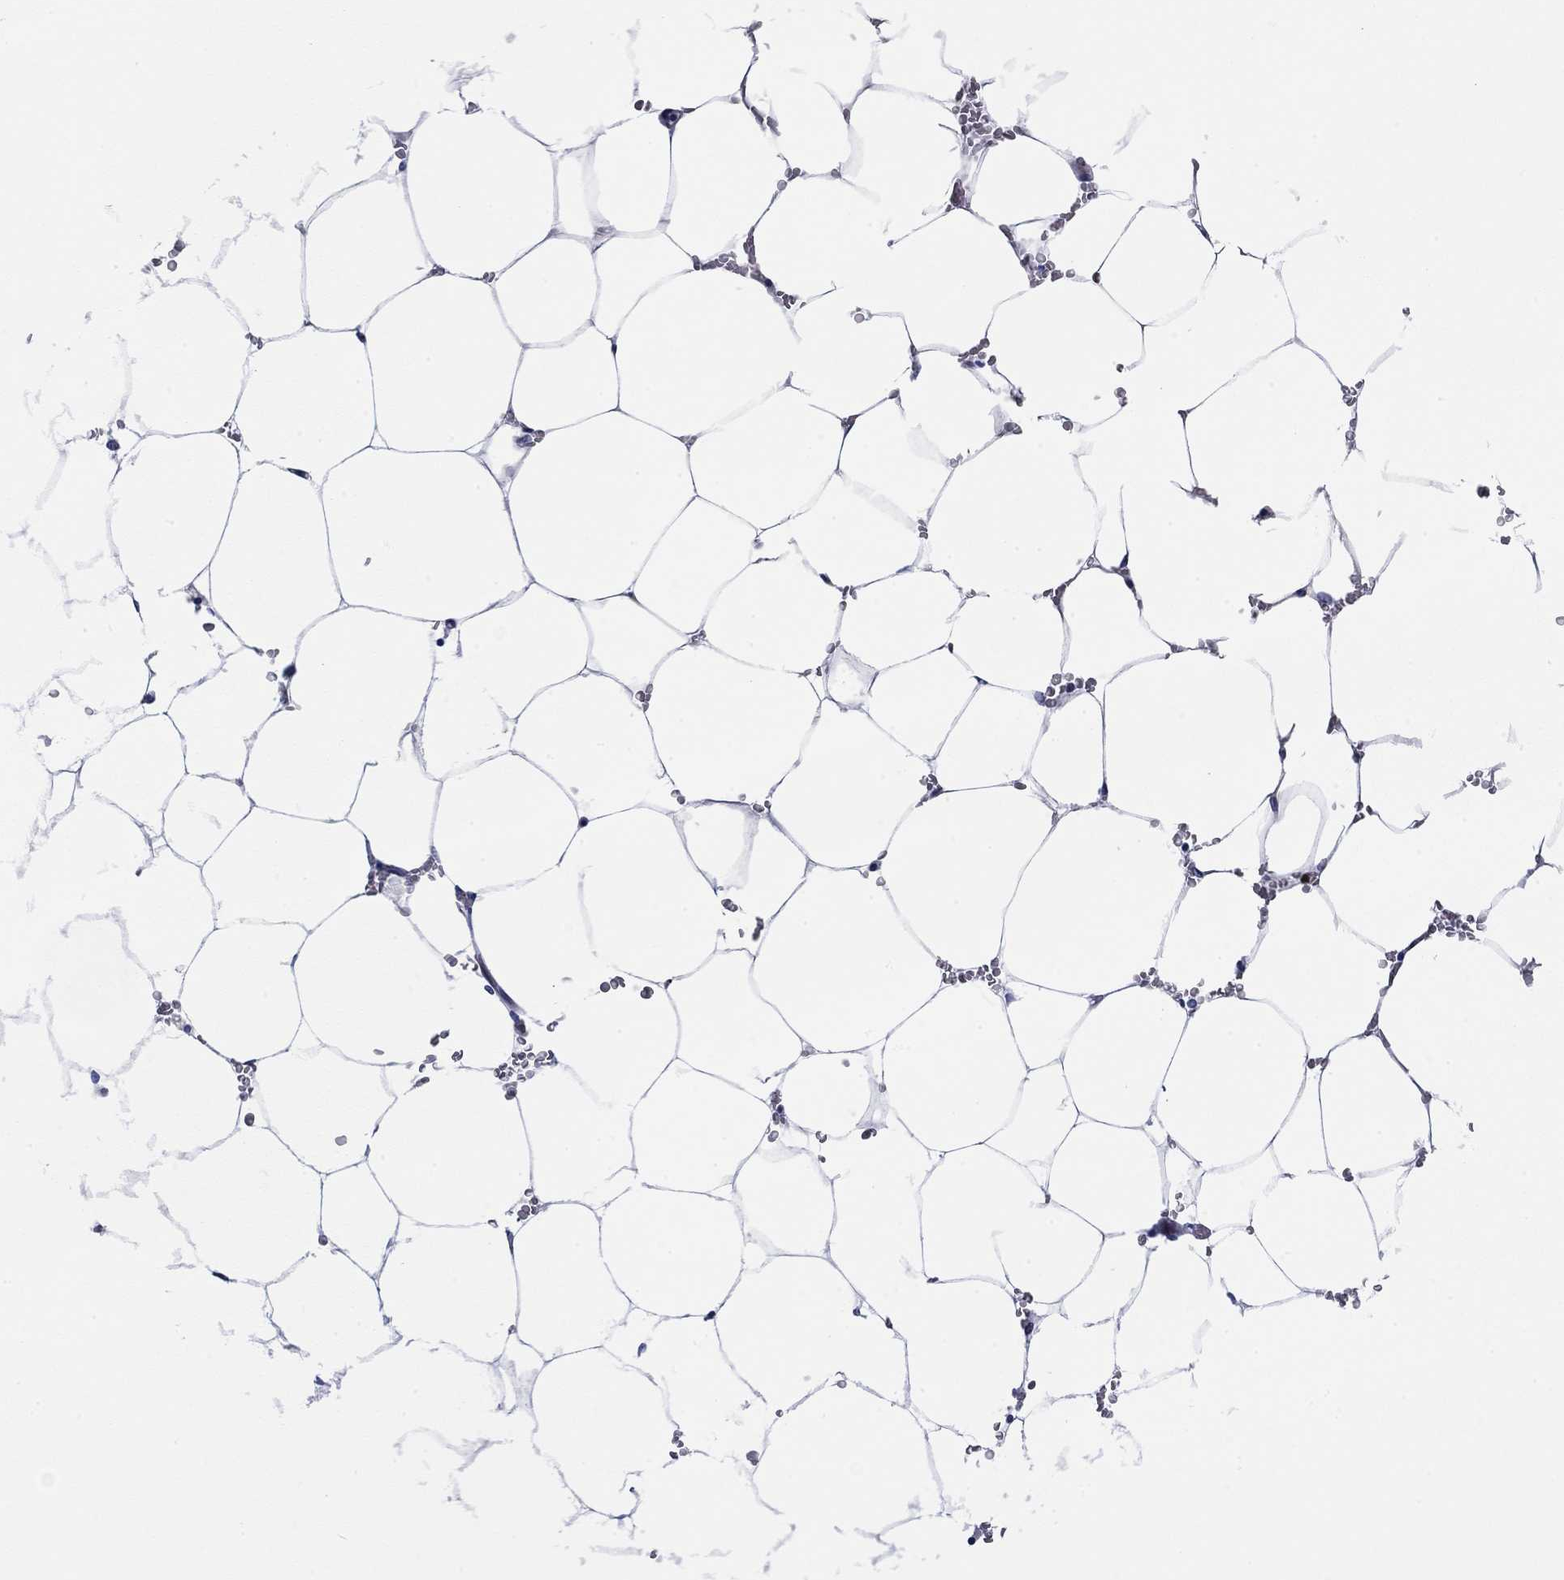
{"staining": {"intensity": "negative", "quantity": "none", "location": "none"}, "tissue": "bone marrow", "cell_type": "Hematopoietic cells", "image_type": "normal", "snomed": [{"axis": "morphology", "description": "Normal tissue, NOS"}, {"axis": "topography", "description": "Bone marrow"}], "caption": "The photomicrograph displays no staining of hematopoietic cells in normal bone marrow. (Stains: DAB immunohistochemistry with hematoxylin counter stain, Microscopy: brightfield microscopy at high magnification).", "gene": "SVEP1", "patient": {"sex": "female", "age": 52}}